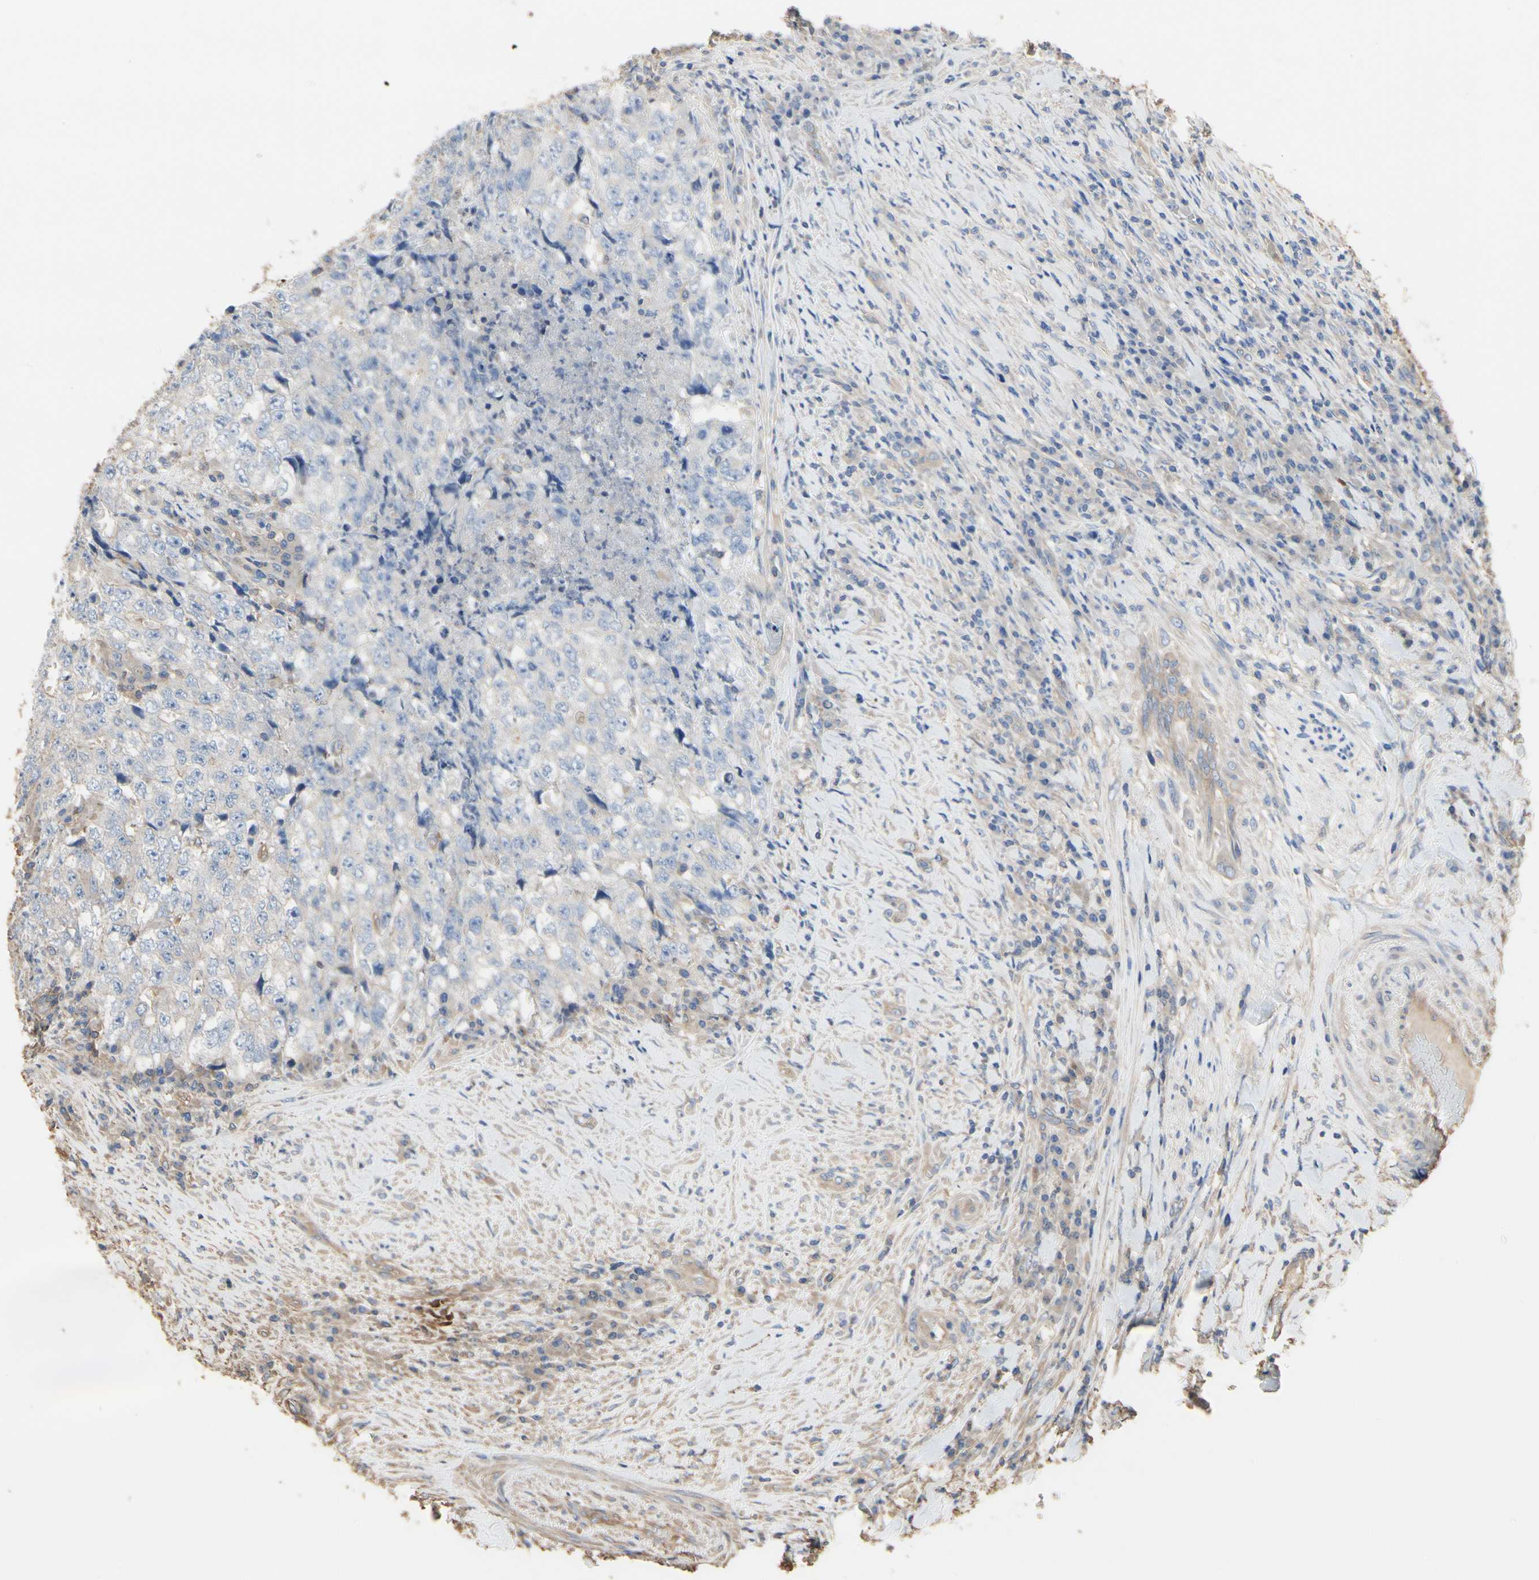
{"staining": {"intensity": "negative", "quantity": "none", "location": "none"}, "tissue": "testis cancer", "cell_type": "Tumor cells", "image_type": "cancer", "snomed": [{"axis": "morphology", "description": "Necrosis, NOS"}, {"axis": "morphology", "description": "Carcinoma, Embryonal, NOS"}, {"axis": "topography", "description": "Testis"}], "caption": "Human testis embryonal carcinoma stained for a protein using immunohistochemistry (IHC) demonstrates no positivity in tumor cells.", "gene": "PDZK1", "patient": {"sex": "male", "age": 19}}